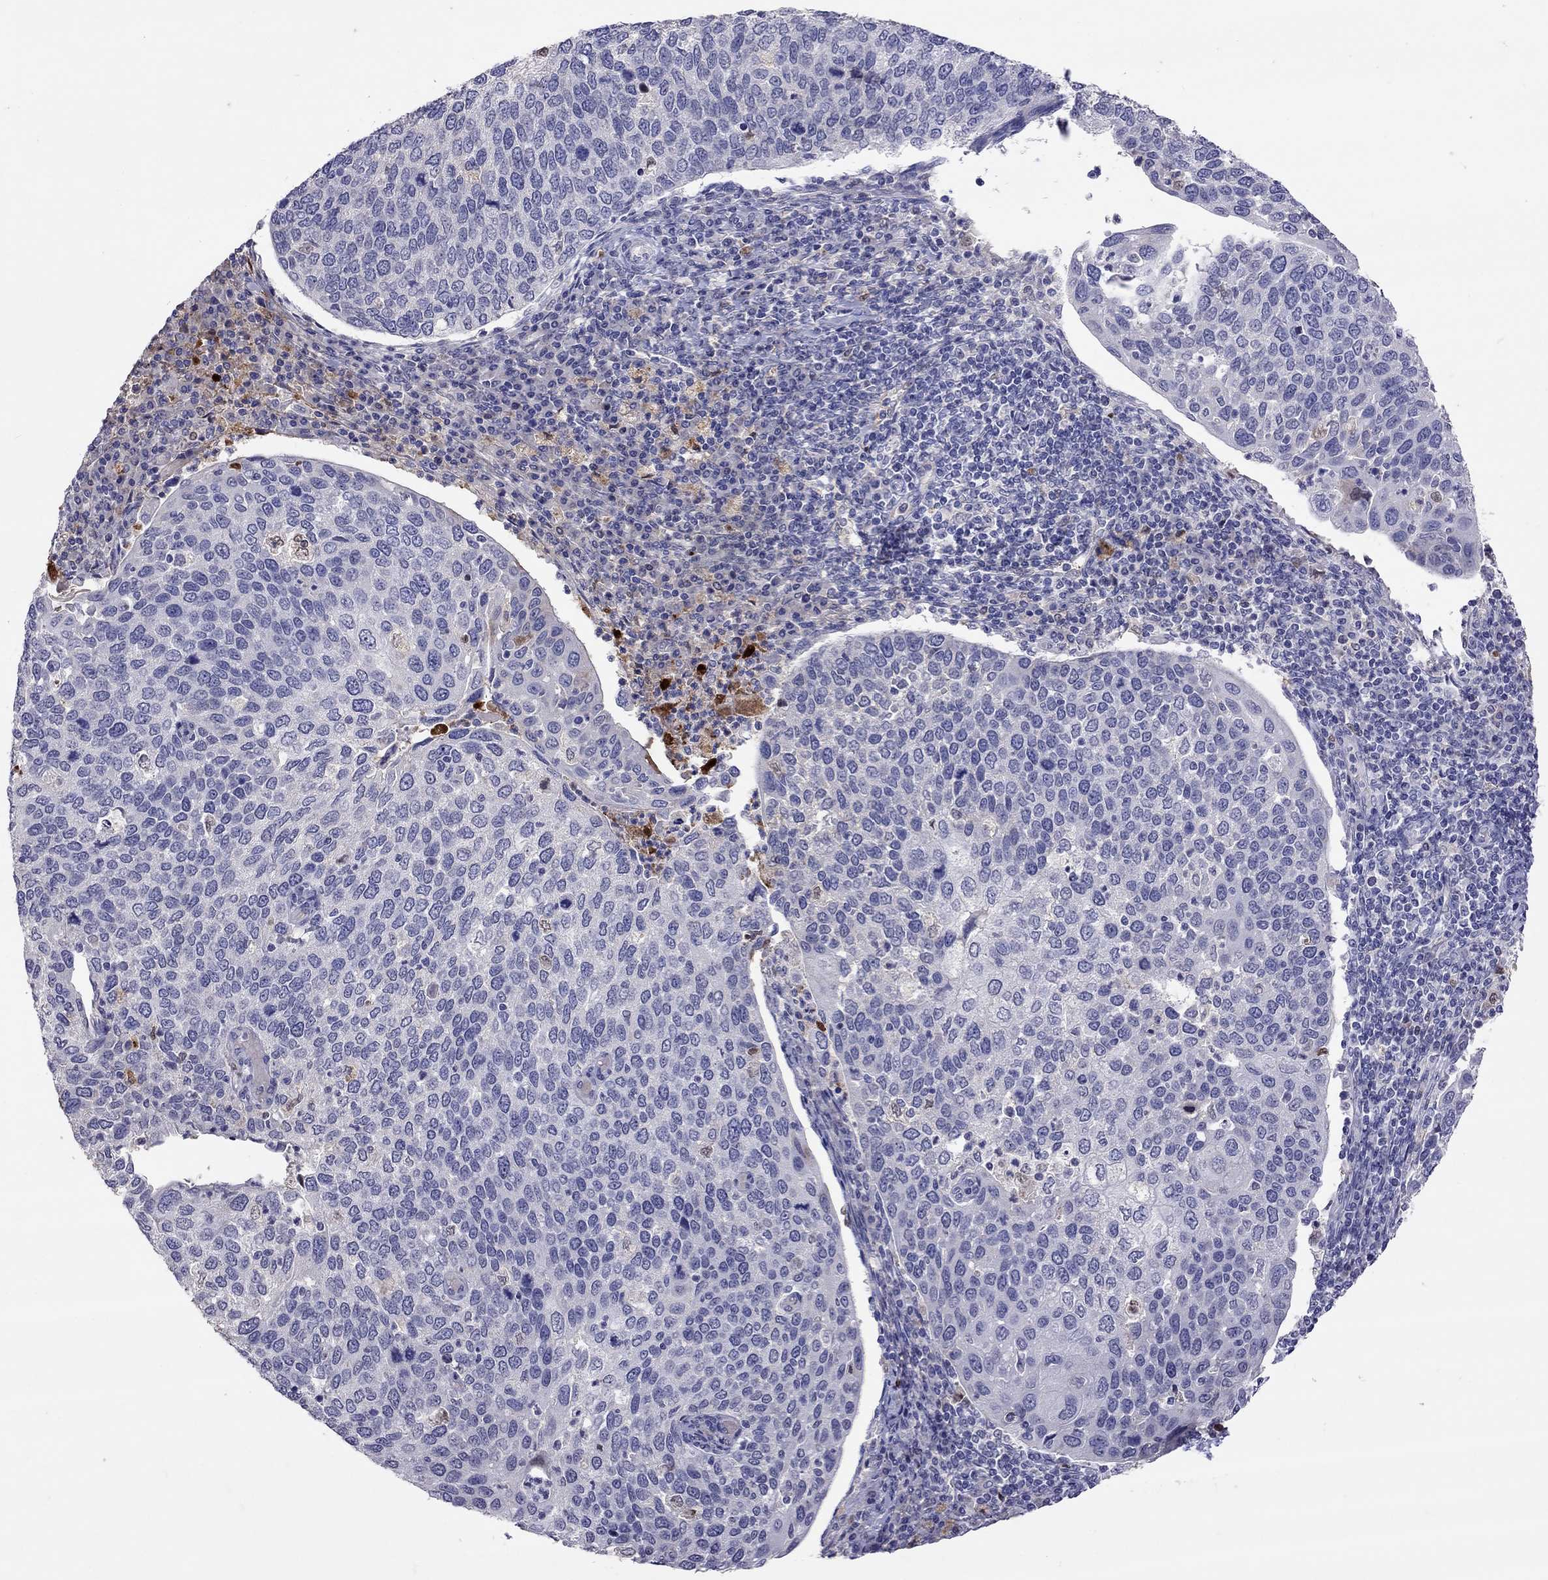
{"staining": {"intensity": "negative", "quantity": "none", "location": "none"}, "tissue": "cervical cancer", "cell_type": "Tumor cells", "image_type": "cancer", "snomed": [{"axis": "morphology", "description": "Squamous cell carcinoma, NOS"}, {"axis": "topography", "description": "Cervix"}], "caption": "Immunohistochemistry (IHC) of cervical cancer (squamous cell carcinoma) reveals no staining in tumor cells.", "gene": "SERPINA3", "patient": {"sex": "female", "age": 54}}